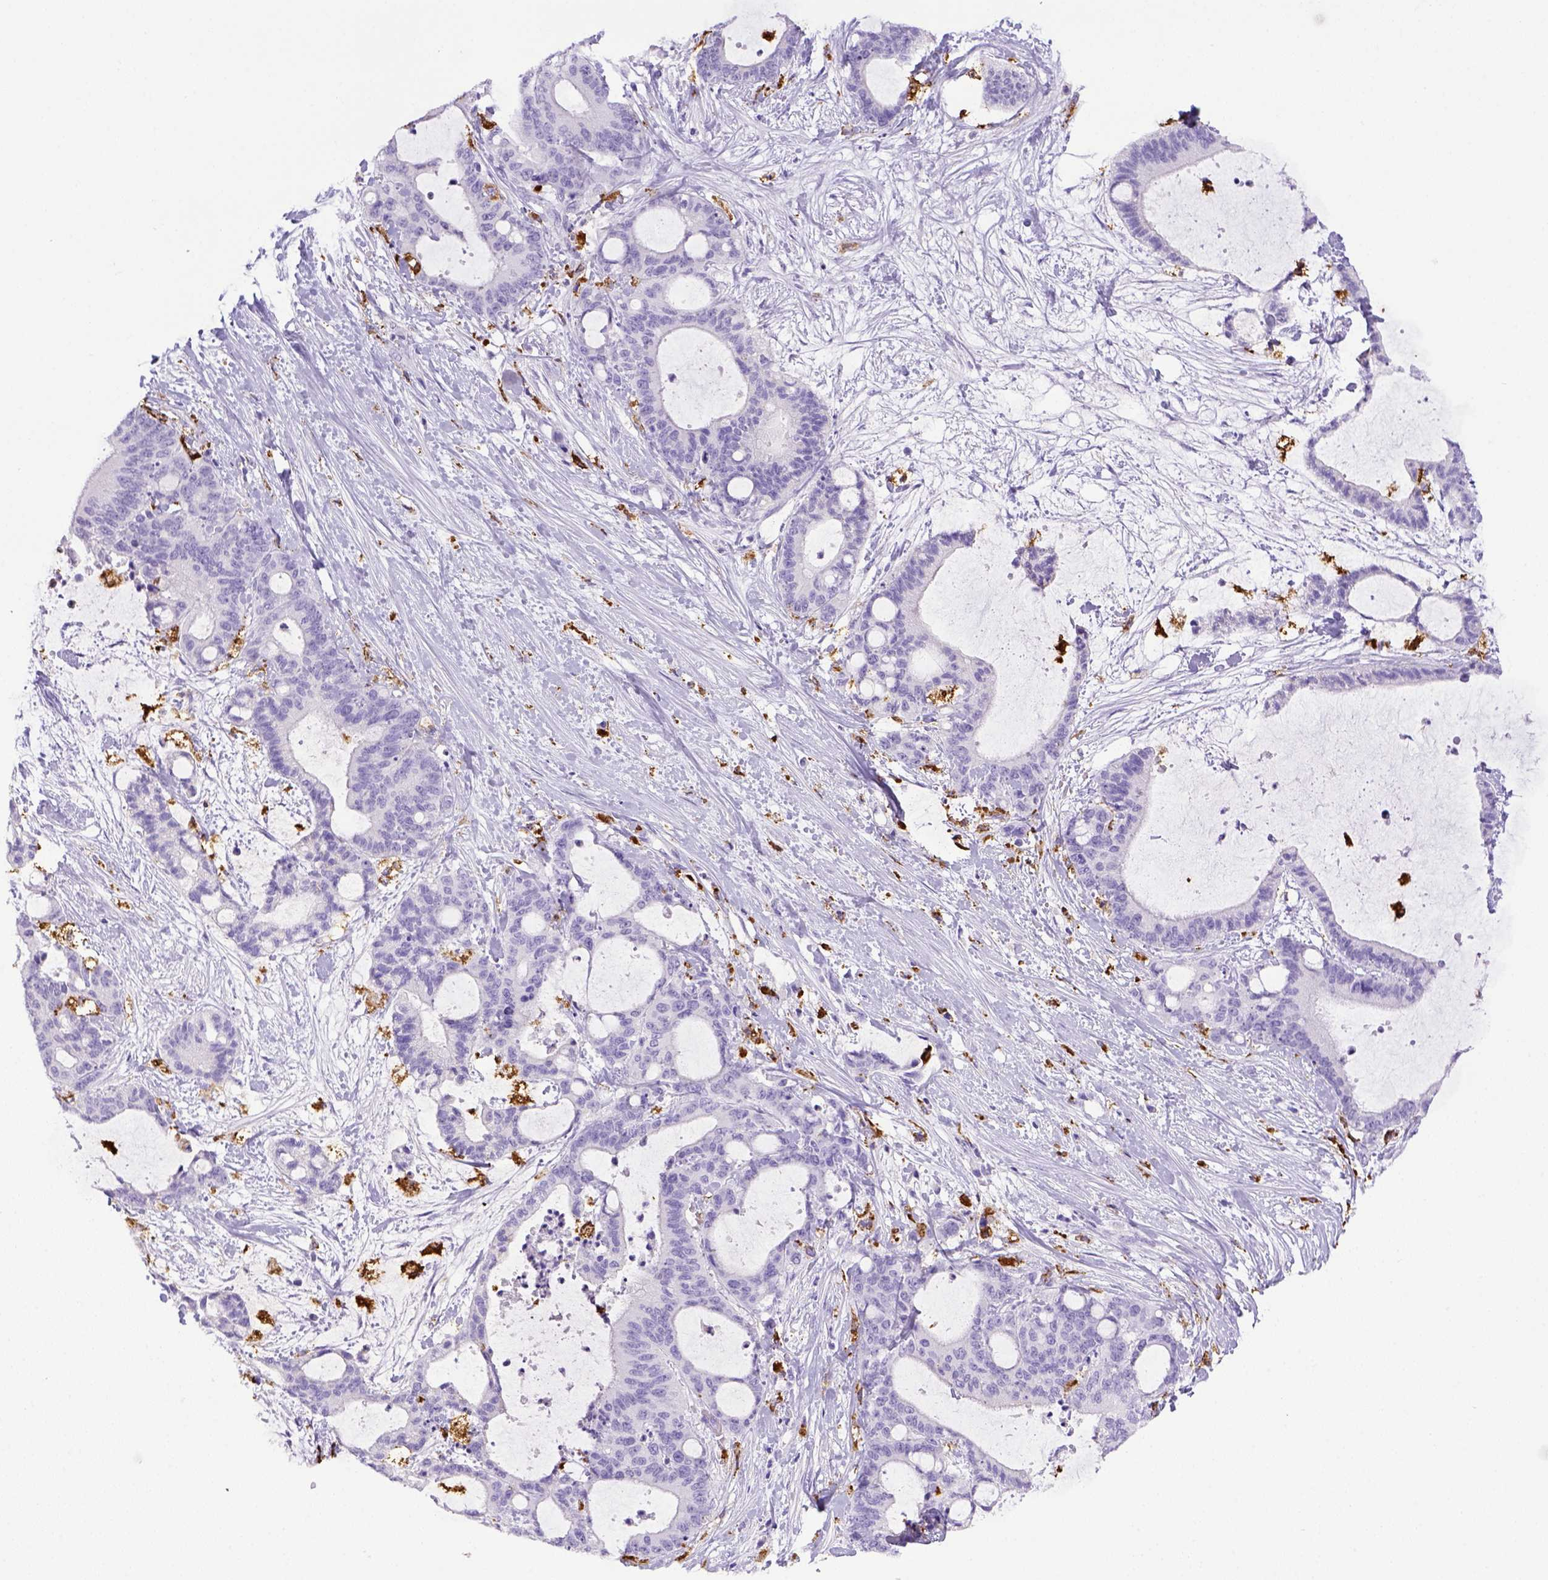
{"staining": {"intensity": "negative", "quantity": "none", "location": "none"}, "tissue": "liver cancer", "cell_type": "Tumor cells", "image_type": "cancer", "snomed": [{"axis": "morphology", "description": "Cholangiocarcinoma"}, {"axis": "topography", "description": "Liver"}], "caption": "The immunohistochemistry (IHC) histopathology image has no significant expression in tumor cells of cholangiocarcinoma (liver) tissue.", "gene": "CD68", "patient": {"sex": "female", "age": 73}}